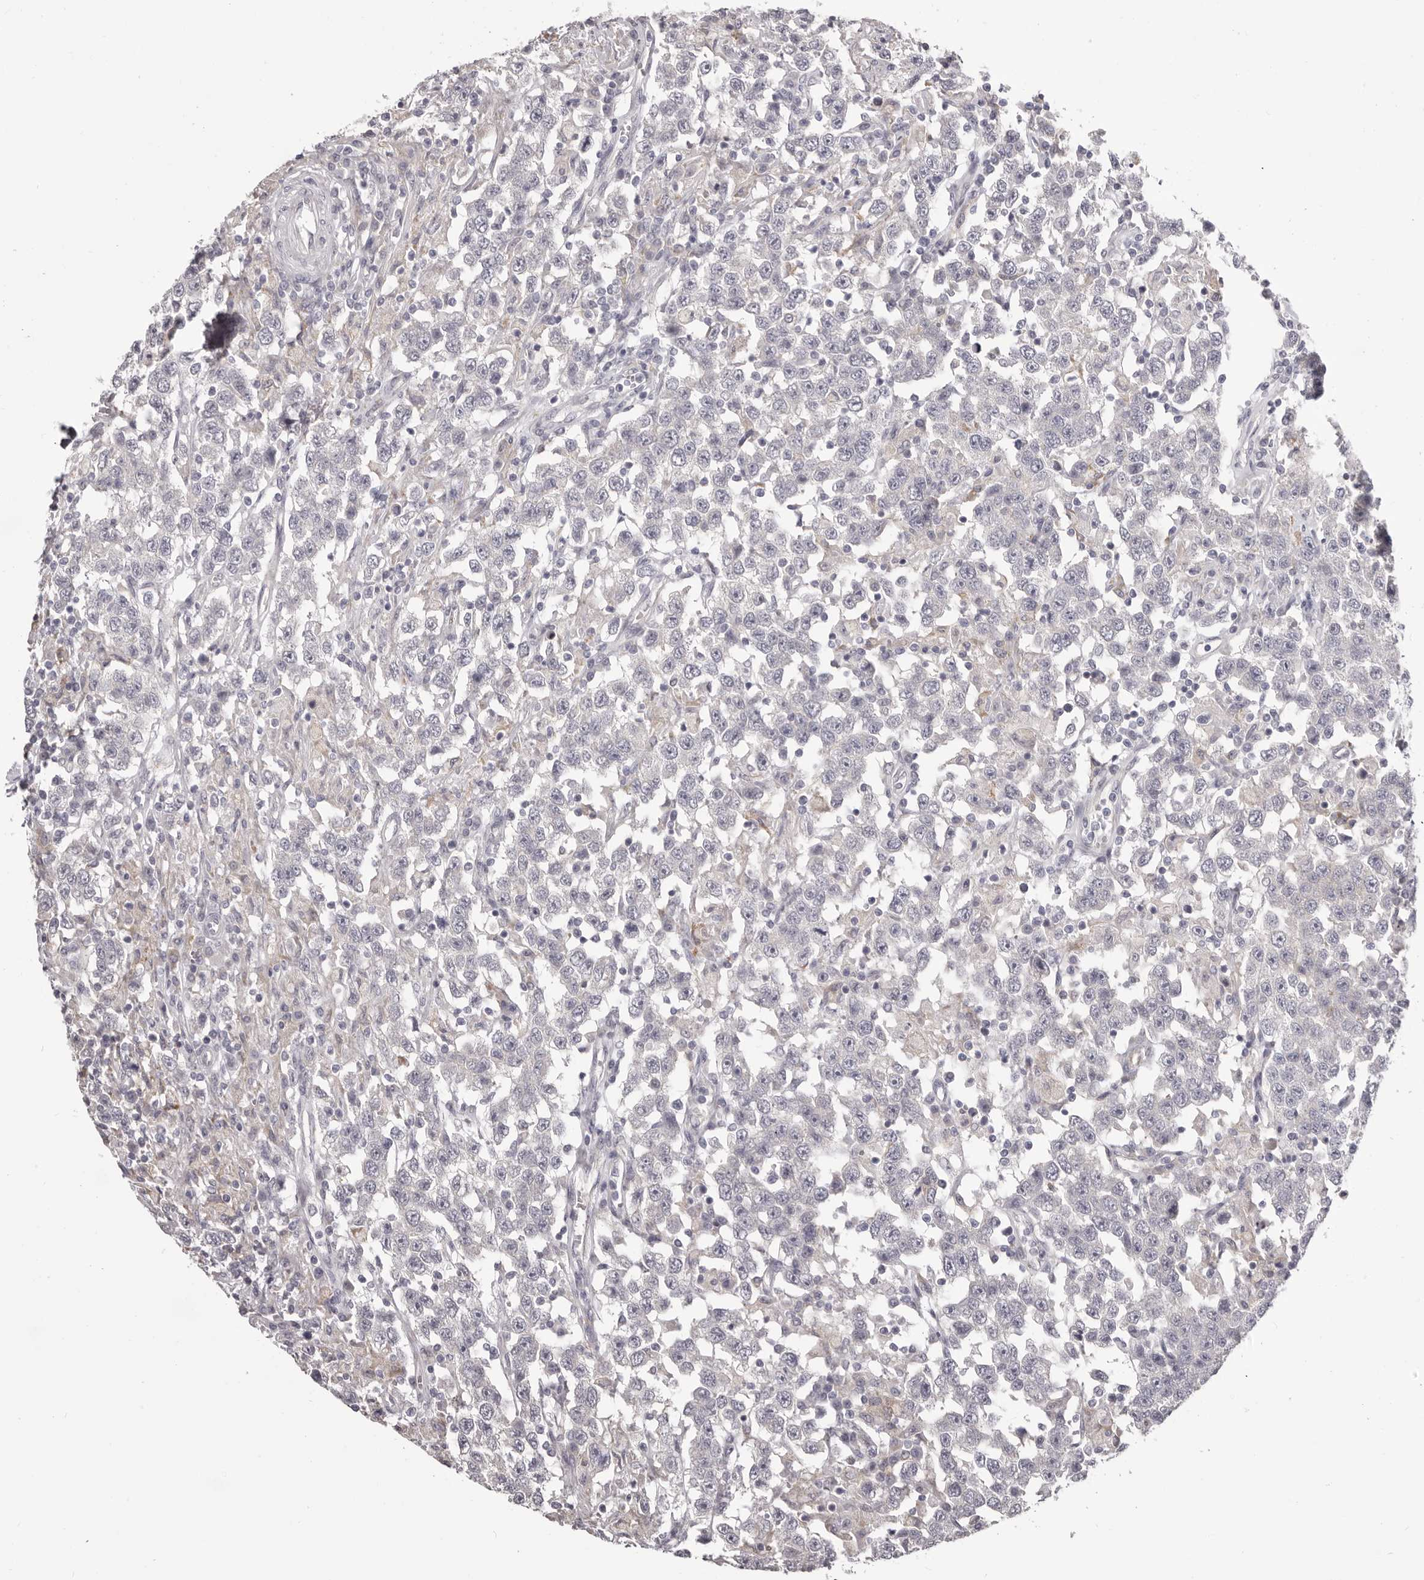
{"staining": {"intensity": "negative", "quantity": "none", "location": "none"}, "tissue": "testis cancer", "cell_type": "Tumor cells", "image_type": "cancer", "snomed": [{"axis": "morphology", "description": "Seminoma, NOS"}, {"axis": "topography", "description": "Testis"}], "caption": "There is no significant positivity in tumor cells of testis seminoma. (Brightfield microscopy of DAB (3,3'-diaminobenzidine) immunohistochemistry (IHC) at high magnification).", "gene": "OTUD3", "patient": {"sex": "male", "age": 41}}